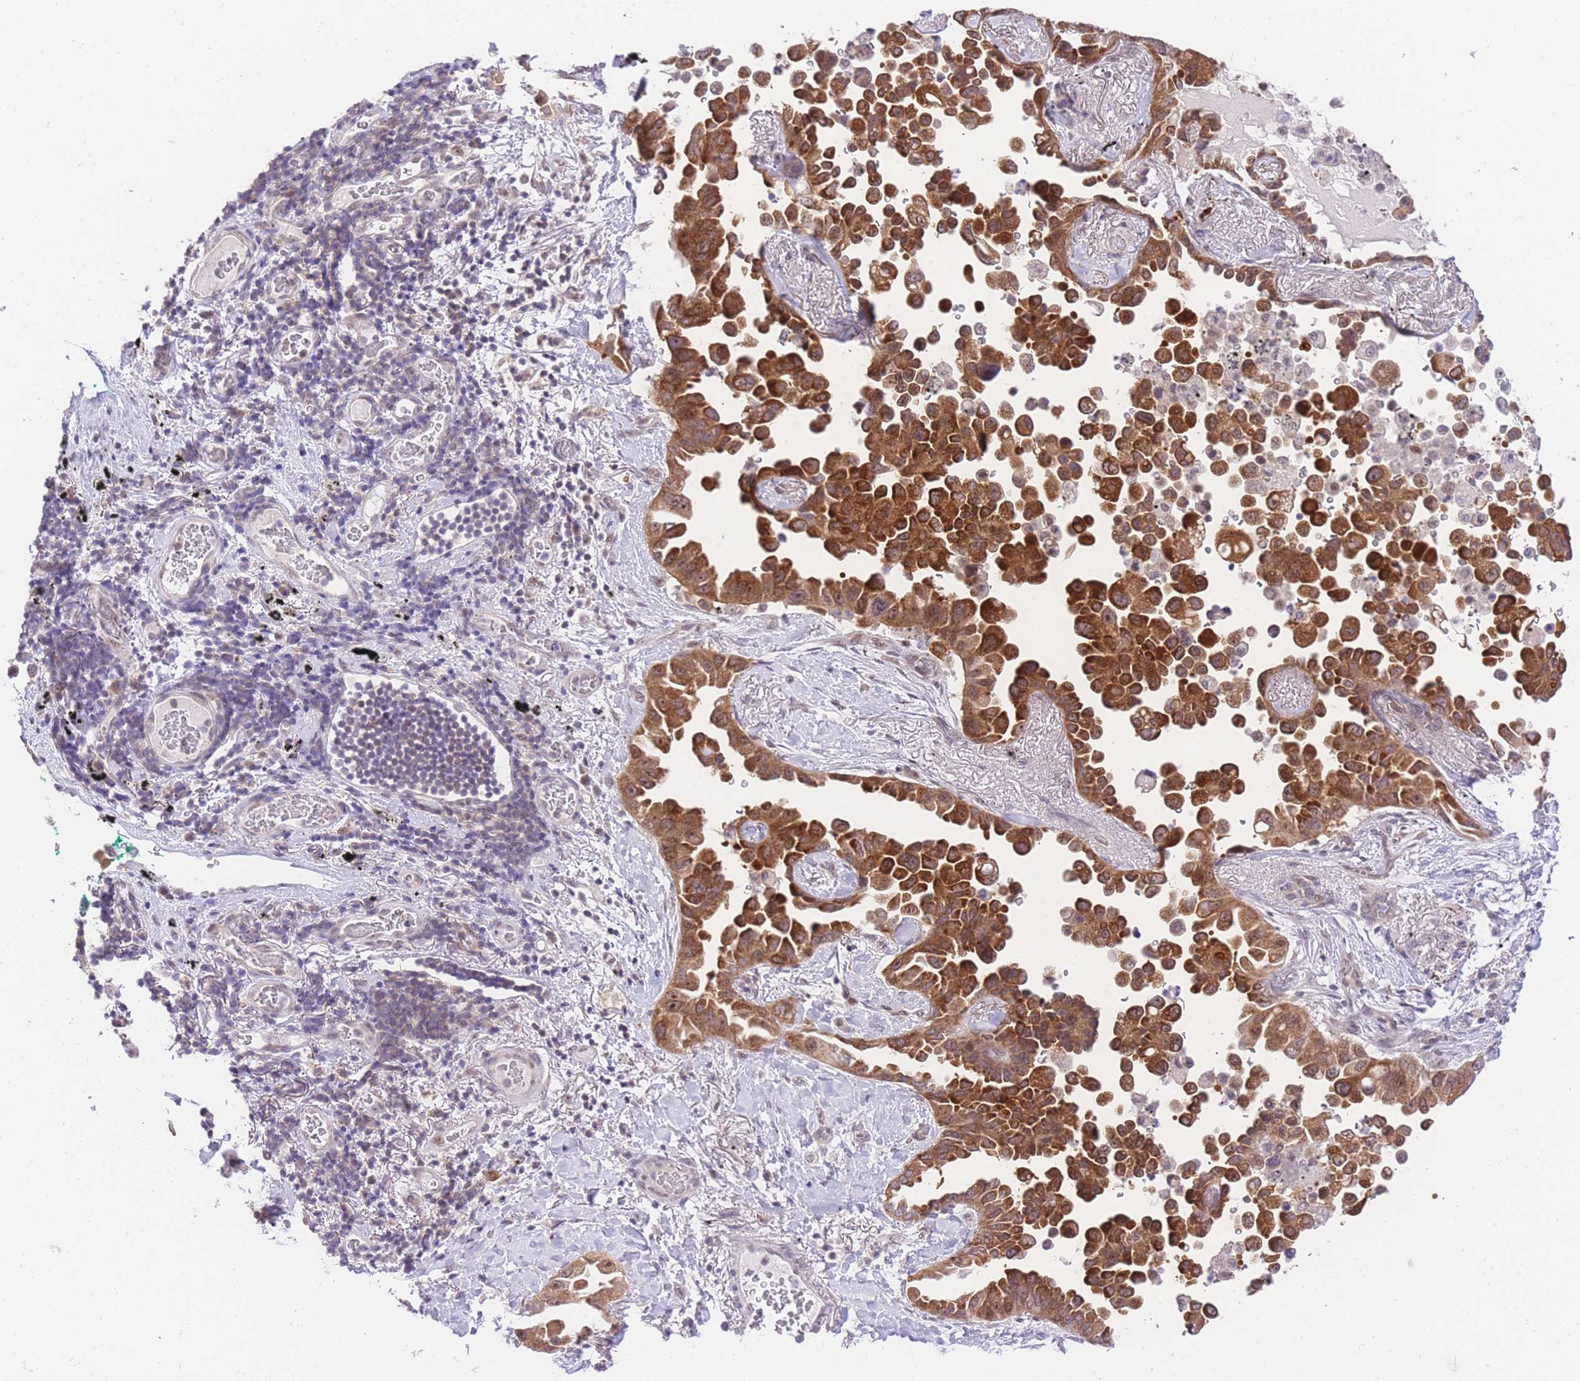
{"staining": {"intensity": "moderate", "quantity": ">75%", "location": "cytoplasmic/membranous"}, "tissue": "lung cancer", "cell_type": "Tumor cells", "image_type": "cancer", "snomed": [{"axis": "morphology", "description": "Adenocarcinoma, NOS"}, {"axis": "topography", "description": "Lung"}], "caption": "Brown immunohistochemical staining in lung cancer exhibits moderate cytoplasmic/membranous staining in about >75% of tumor cells.", "gene": "STK39", "patient": {"sex": "female", "age": 67}}